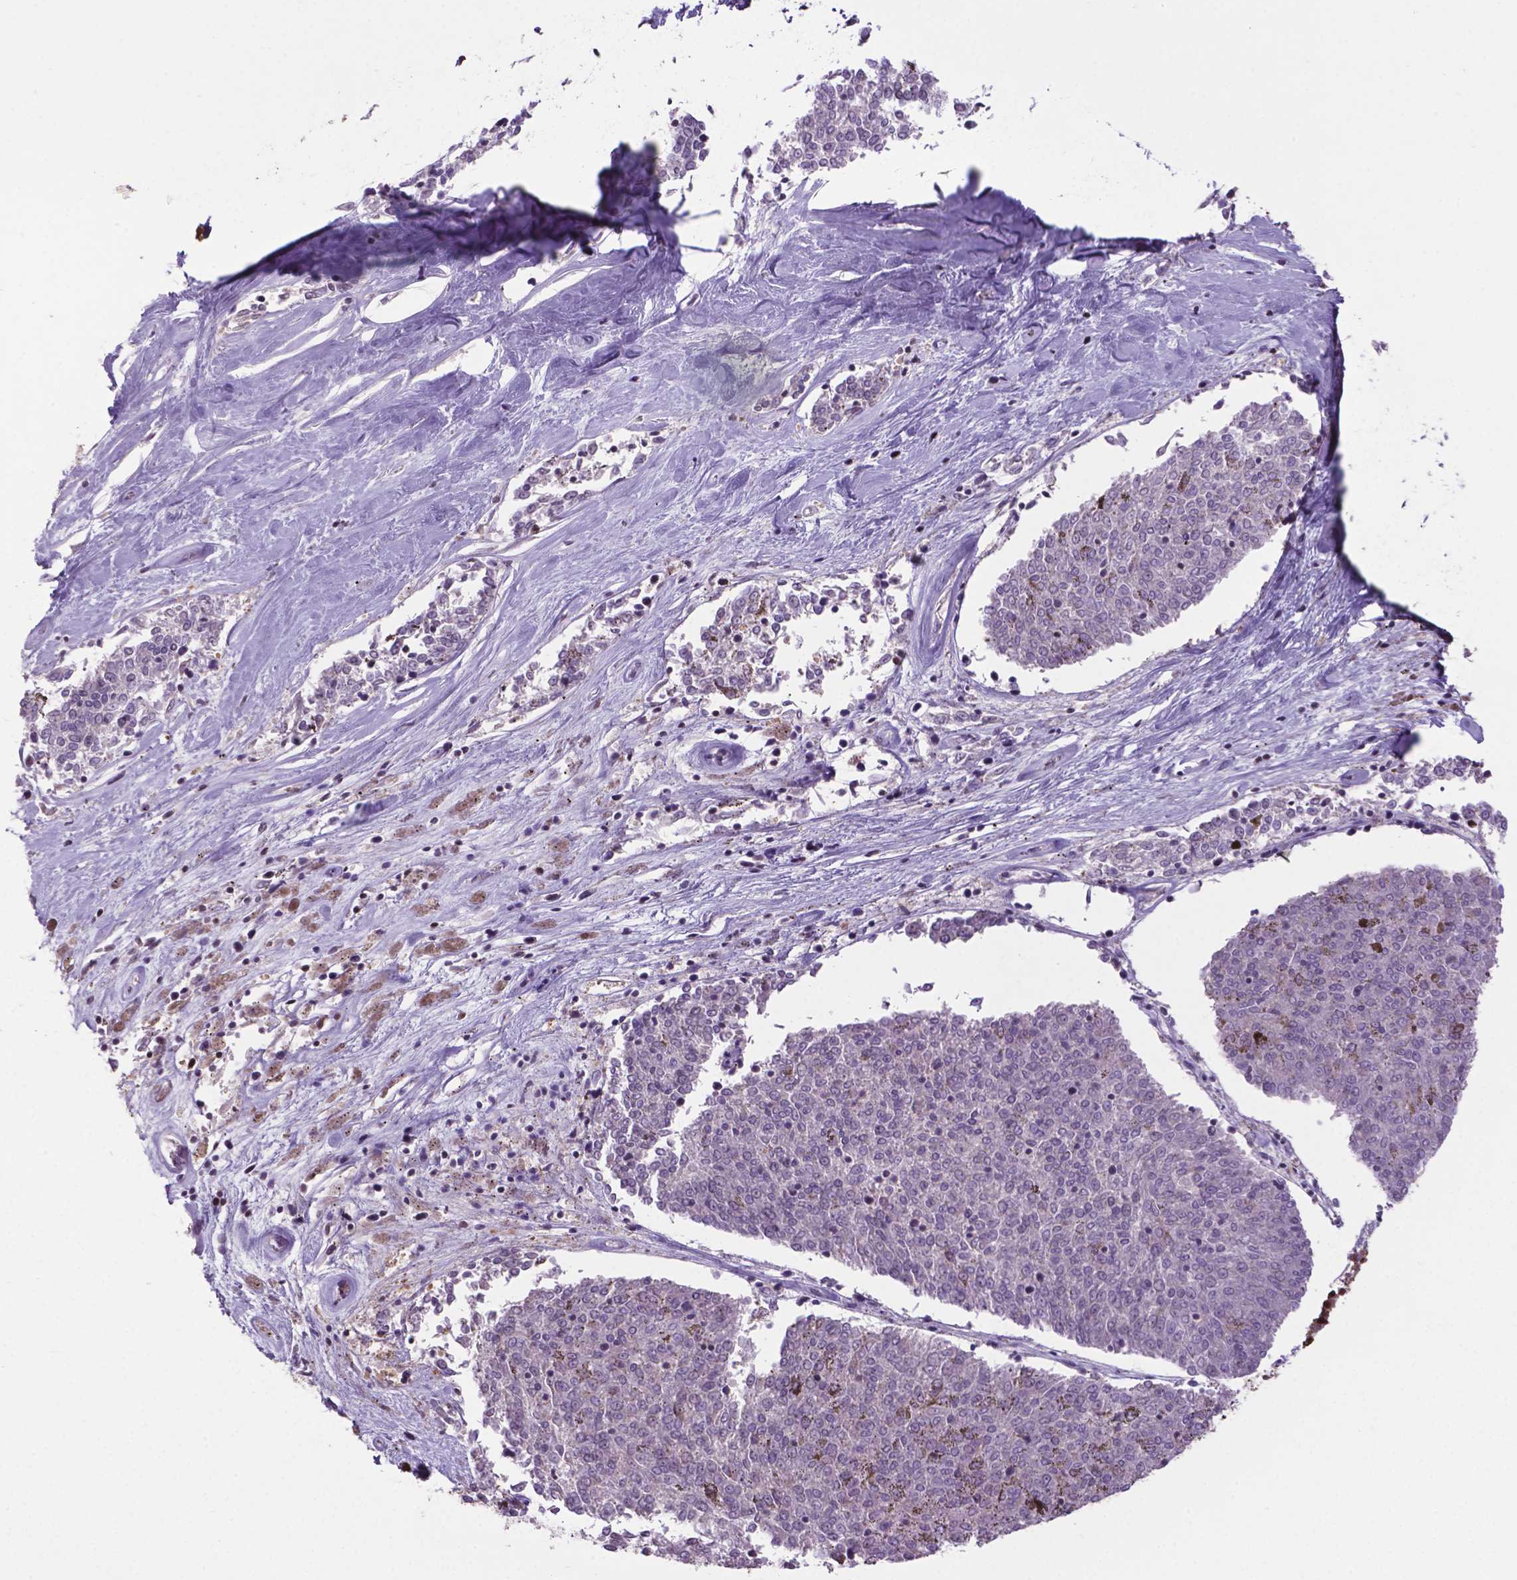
{"staining": {"intensity": "moderate", "quantity": "25%-75%", "location": "nuclear"}, "tissue": "melanoma", "cell_type": "Tumor cells", "image_type": "cancer", "snomed": [{"axis": "morphology", "description": "Malignant melanoma, NOS"}, {"axis": "topography", "description": "Skin"}], "caption": "Protein staining demonstrates moderate nuclear expression in approximately 25%-75% of tumor cells in malignant melanoma. (DAB IHC with brightfield microscopy, high magnification).", "gene": "CSNK2A1", "patient": {"sex": "female", "age": 72}}